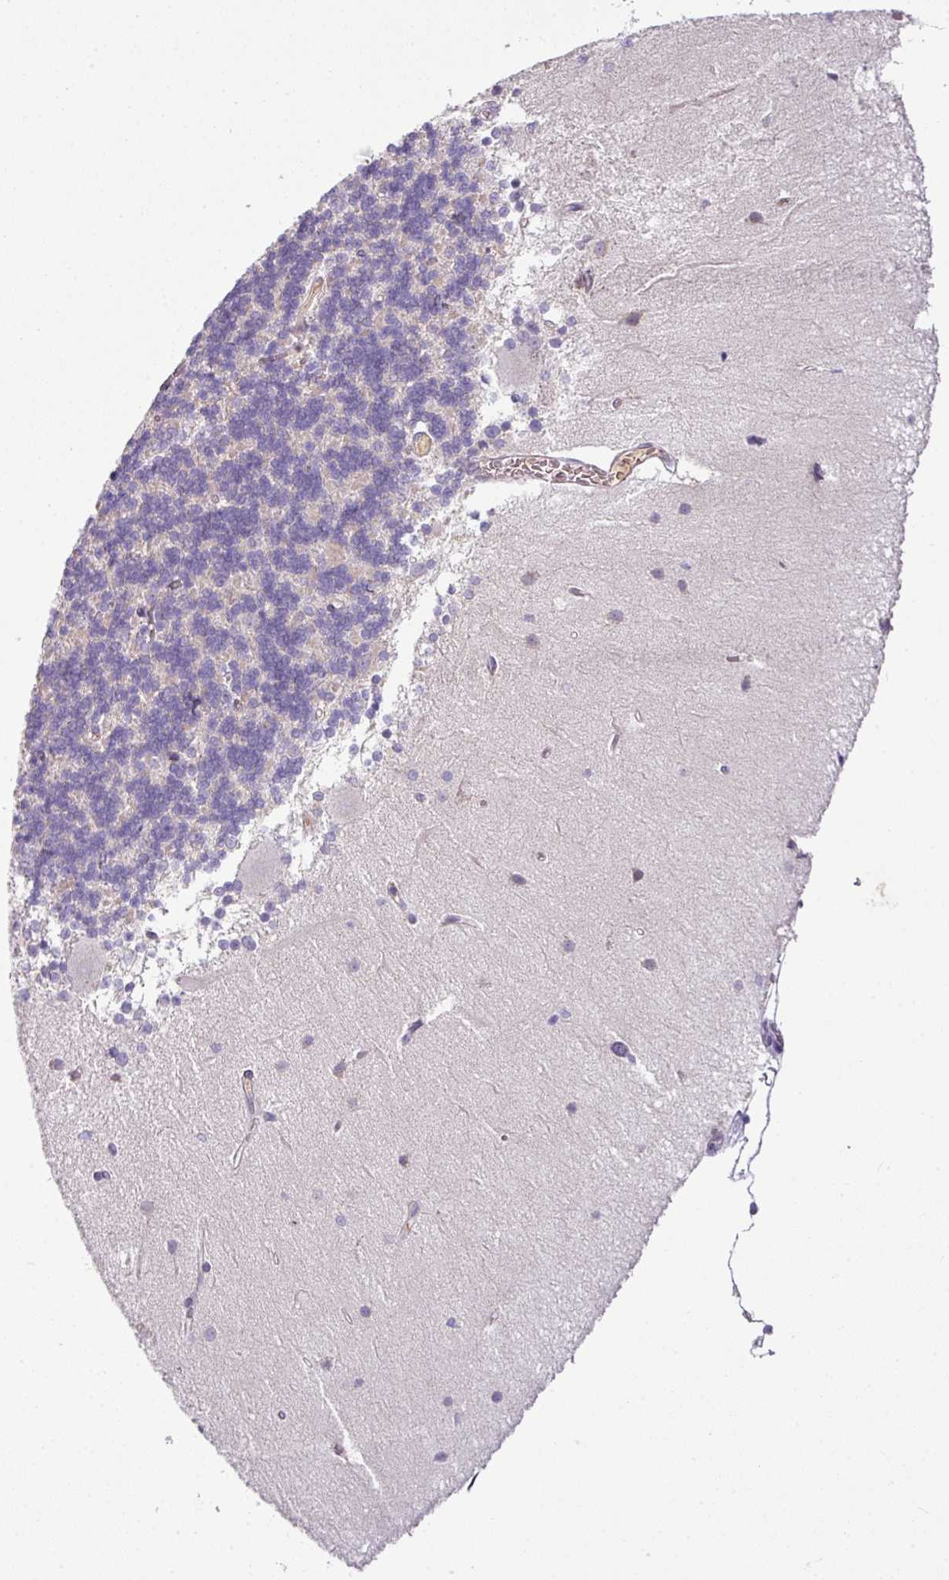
{"staining": {"intensity": "negative", "quantity": "none", "location": "none"}, "tissue": "cerebellum", "cell_type": "Cells in granular layer", "image_type": "normal", "snomed": [{"axis": "morphology", "description": "Normal tissue, NOS"}, {"axis": "topography", "description": "Cerebellum"}], "caption": "DAB (3,3'-diaminobenzidine) immunohistochemical staining of unremarkable human cerebellum exhibits no significant expression in cells in granular layer.", "gene": "SLAMF6", "patient": {"sex": "female", "age": 54}}